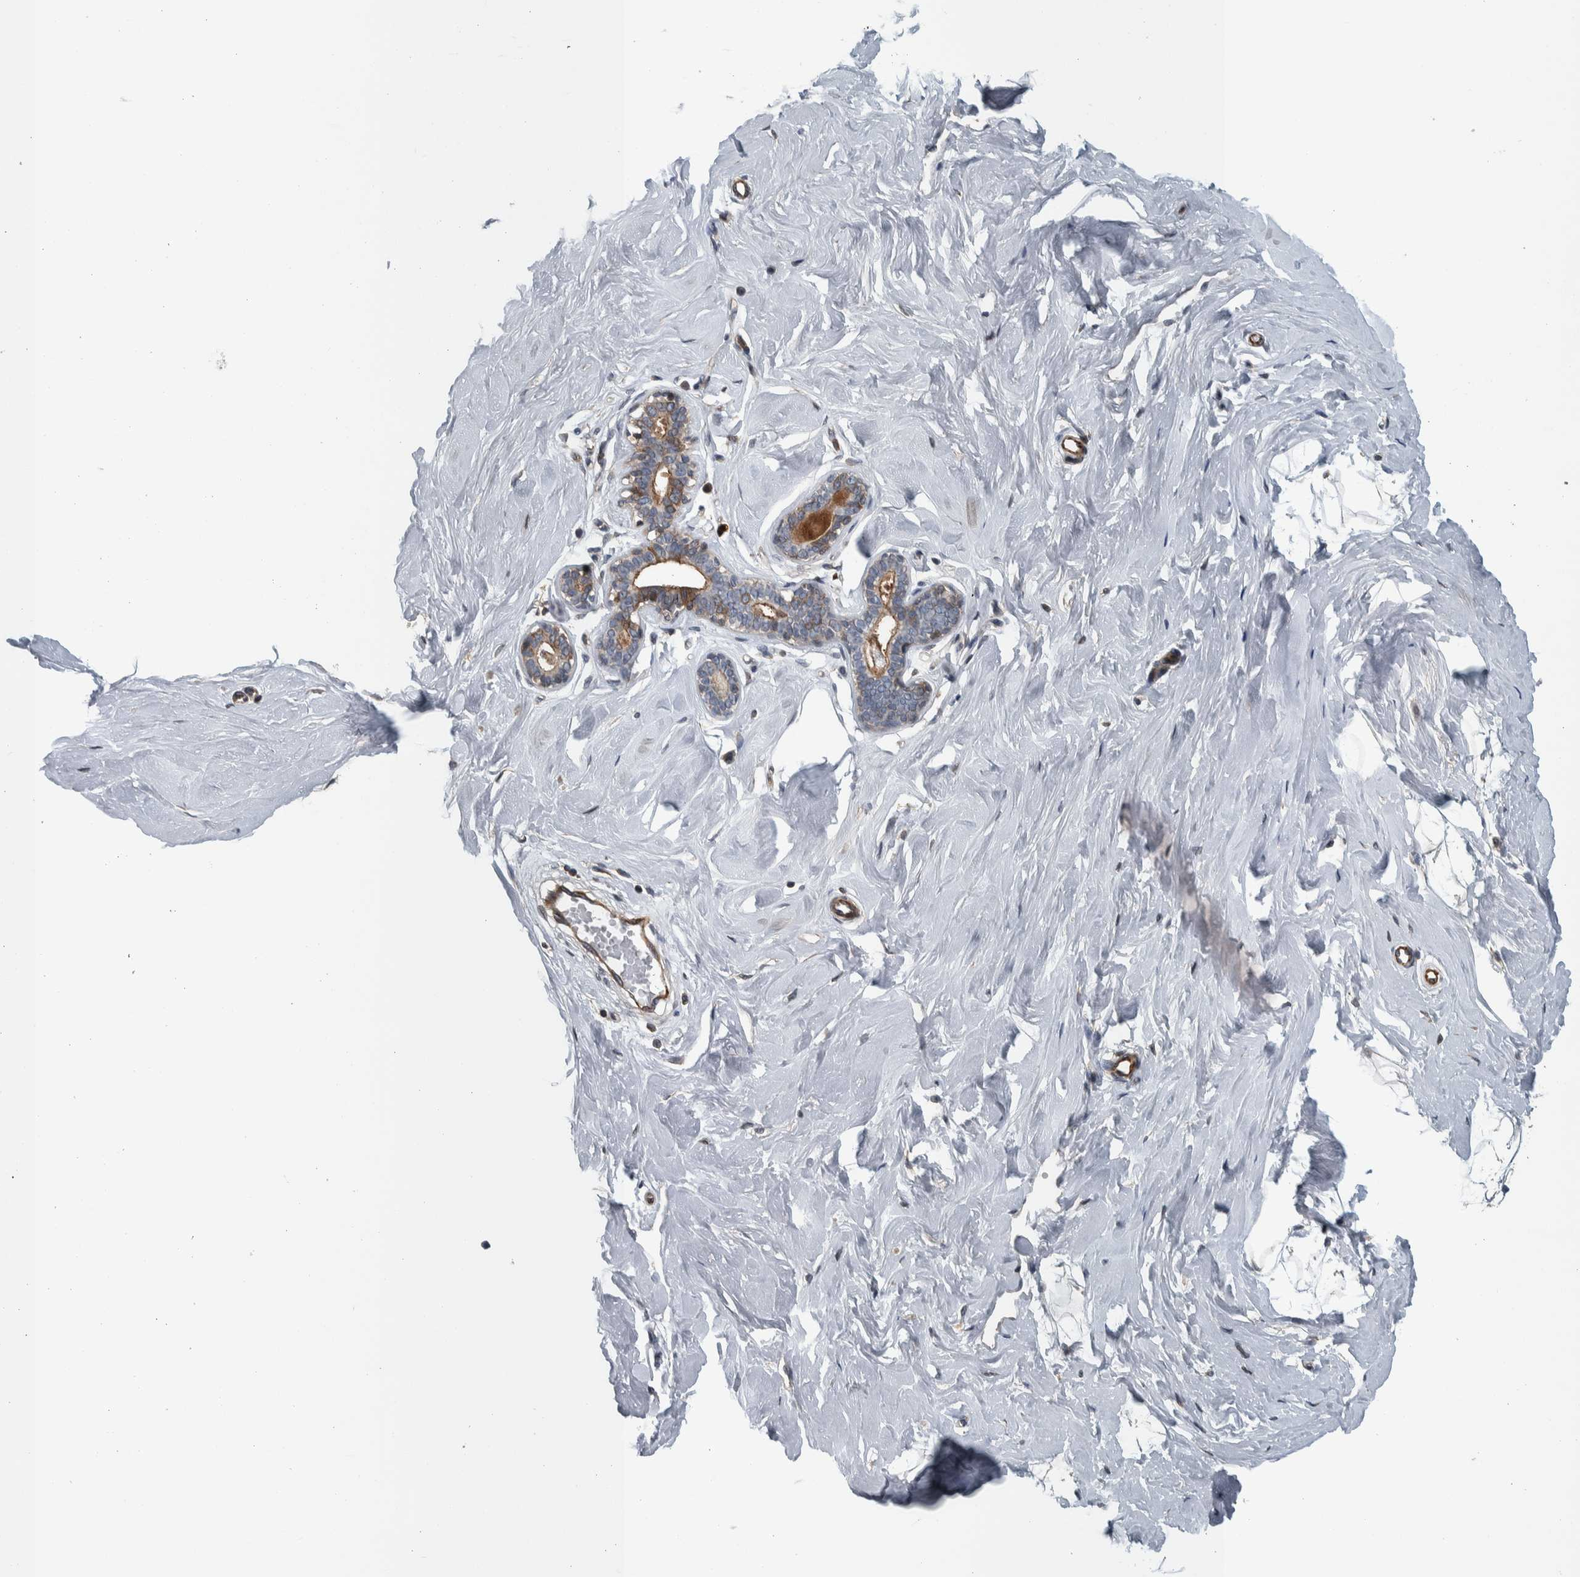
{"staining": {"intensity": "negative", "quantity": "none", "location": "none"}, "tissue": "breast", "cell_type": "Adipocytes", "image_type": "normal", "snomed": [{"axis": "morphology", "description": "Normal tissue, NOS"}, {"axis": "topography", "description": "Breast"}], "caption": "IHC of unremarkable human breast demonstrates no staining in adipocytes. (Stains: DAB (3,3'-diaminobenzidine) immunohistochemistry (IHC) with hematoxylin counter stain, Microscopy: brightfield microscopy at high magnification).", "gene": "BAIAP2L1", "patient": {"sex": "female", "age": 23}}